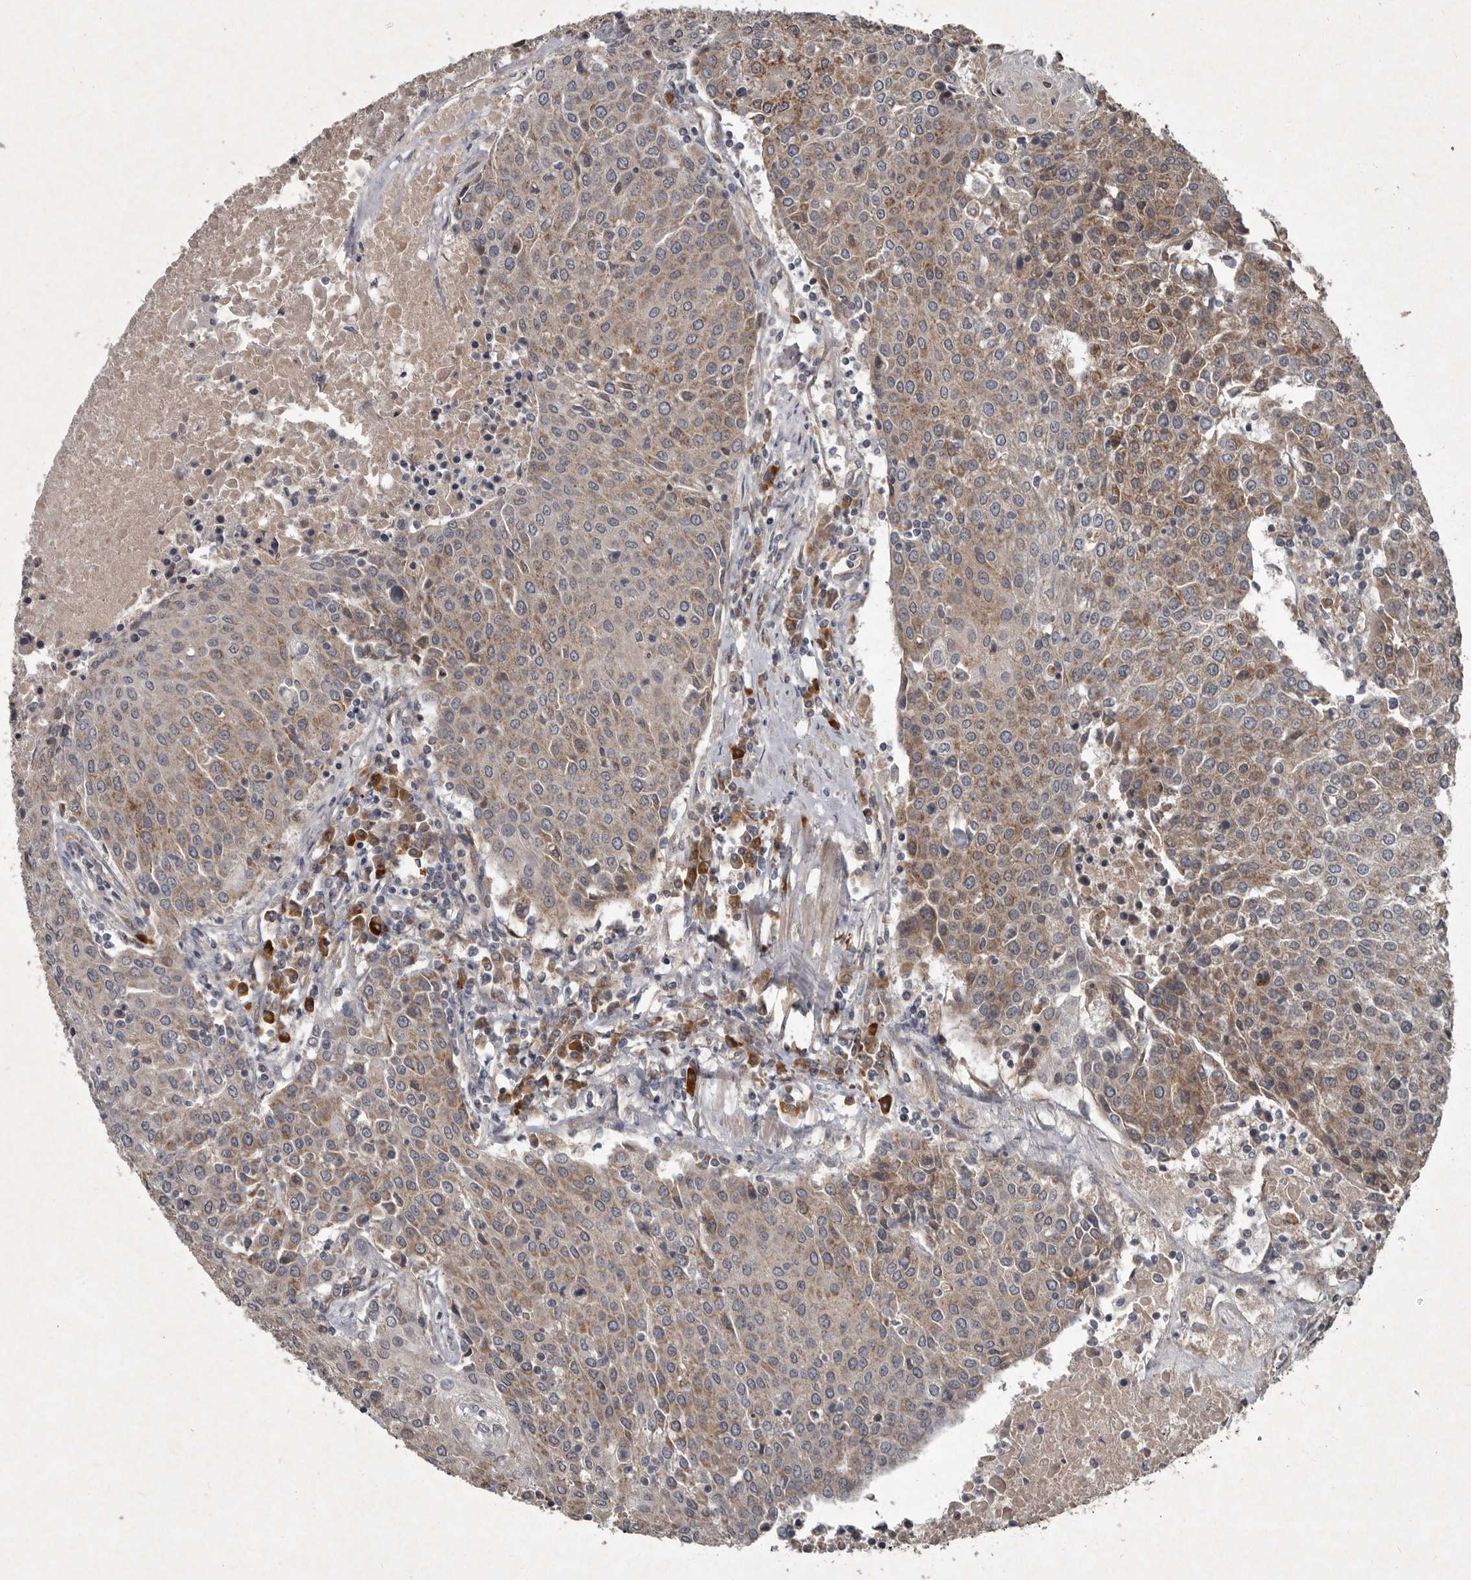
{"staining": {"intensity": "moderate", "quantity": ">75%", "location": "cytoplasmic/membranous"}, "tissue": "urothelial cancer", "cell_type": "Tumor cells", "image_type": "cancer", "snomed": [{"axis": "morphology", "description": "Urothelial carcinoma, High grade"}, {"axis": "topography", "description": "Urinary bladder"}], "caption": "Immunohistochemistry (IHC) image of human urothelial cancer stained for a protein (brown), which exhibits medium levels of moderate cytoplasmic/membranous positivity in approximately >75% of tumor cells.", "gene": "MRPS15", "patient": {"sex": "female", "age": 85}}